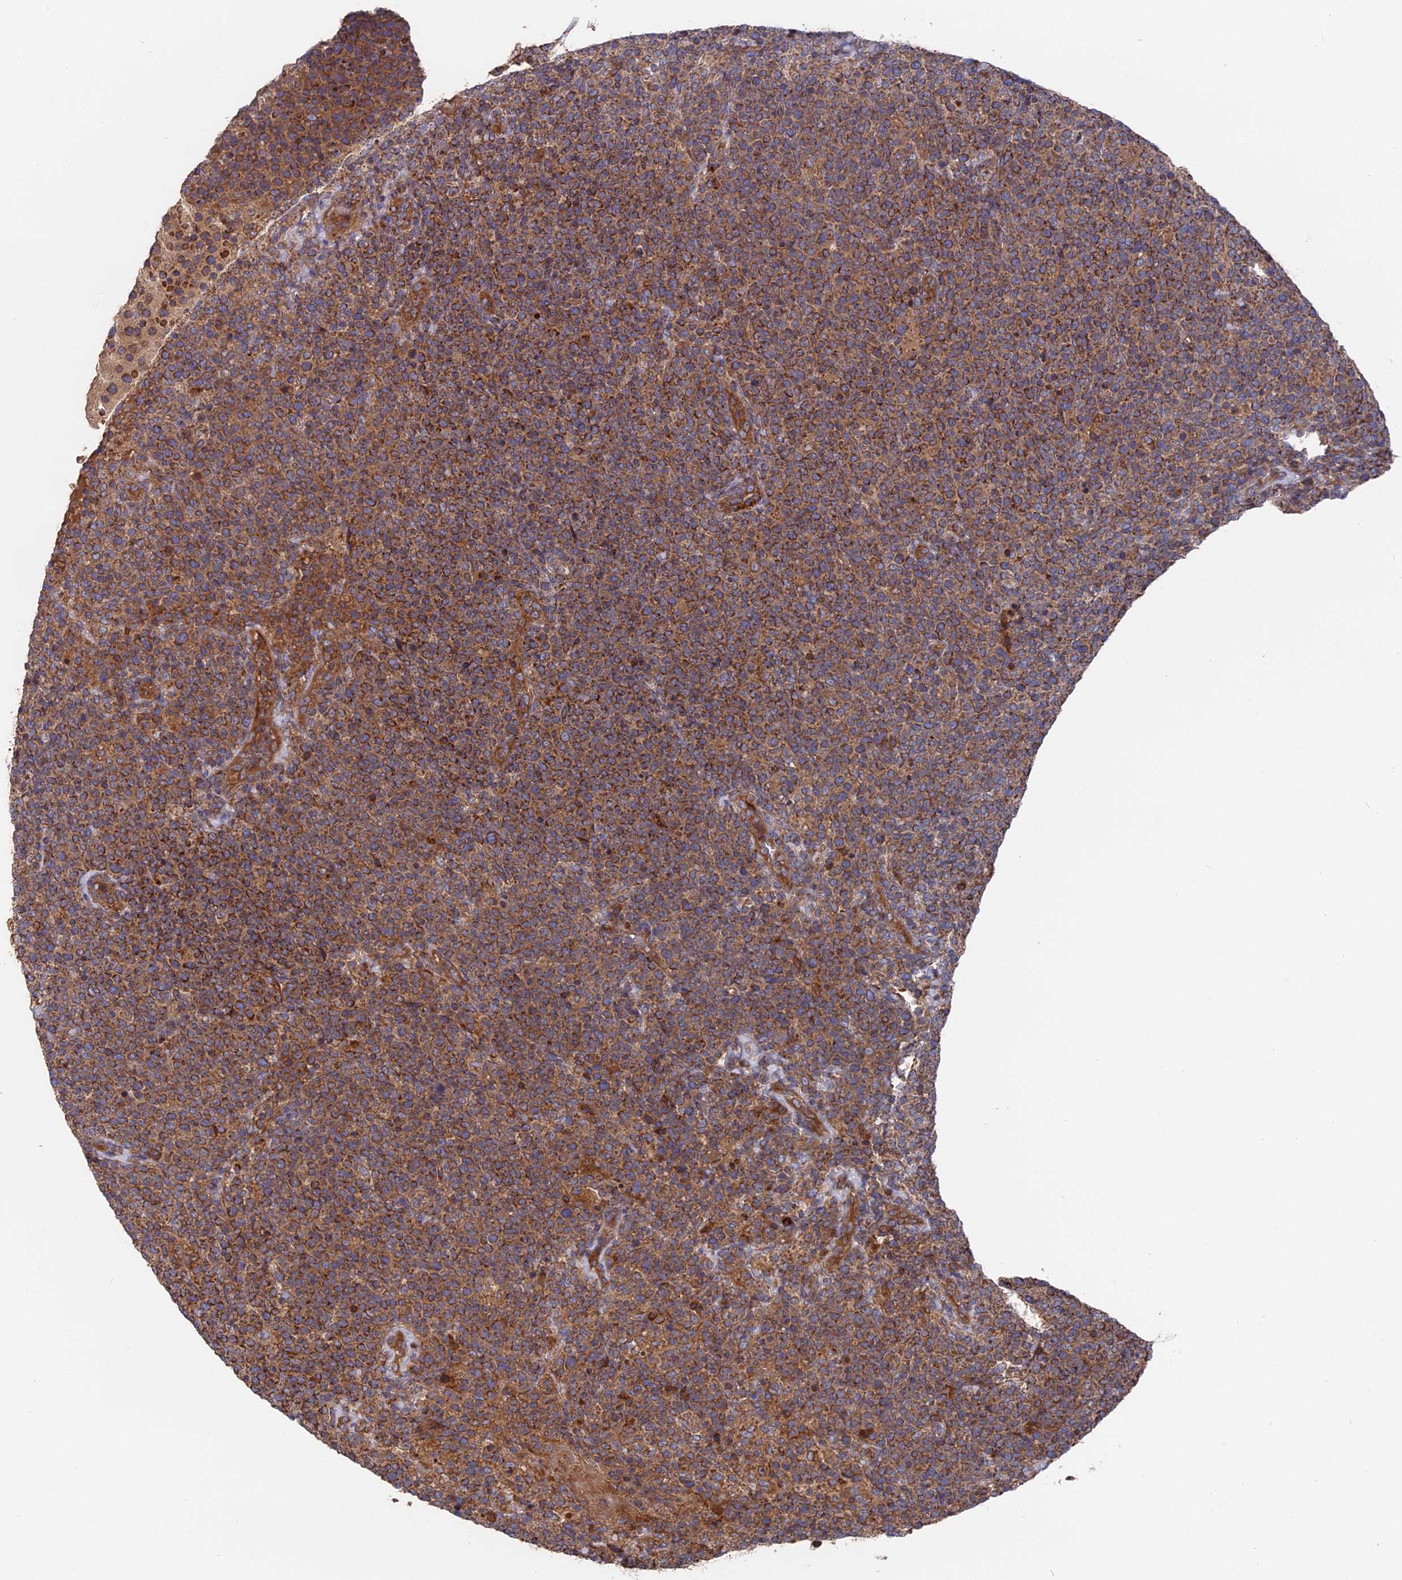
{"staining": {"intensity": "strong", "quantity": ">75%", "location": "cytoplasmic/membranous"}, "tissue": "lymphoma", "cell_type": "Tumor cells", "image_type": "cancer", "snomed": [{"axis": "morphology", "description": "Malignant lymphoma, non-Hodgkin's type, High grade"}, {"axis": "topography", "description": "Lymph node"}], "caption": "Protein expression analysis of high-grade malignant lymphoma, non-Hodgkin's type exhibits strong cytoplasmic/membranous positivity in approximately >75% of tumor cells. (DAB (3,3'-diaminobenzidine) IHC, brown staining for protein, blue staining for nuclei).", "gene": "TELO2", "patient": {"sex": "male", "age": 61}}